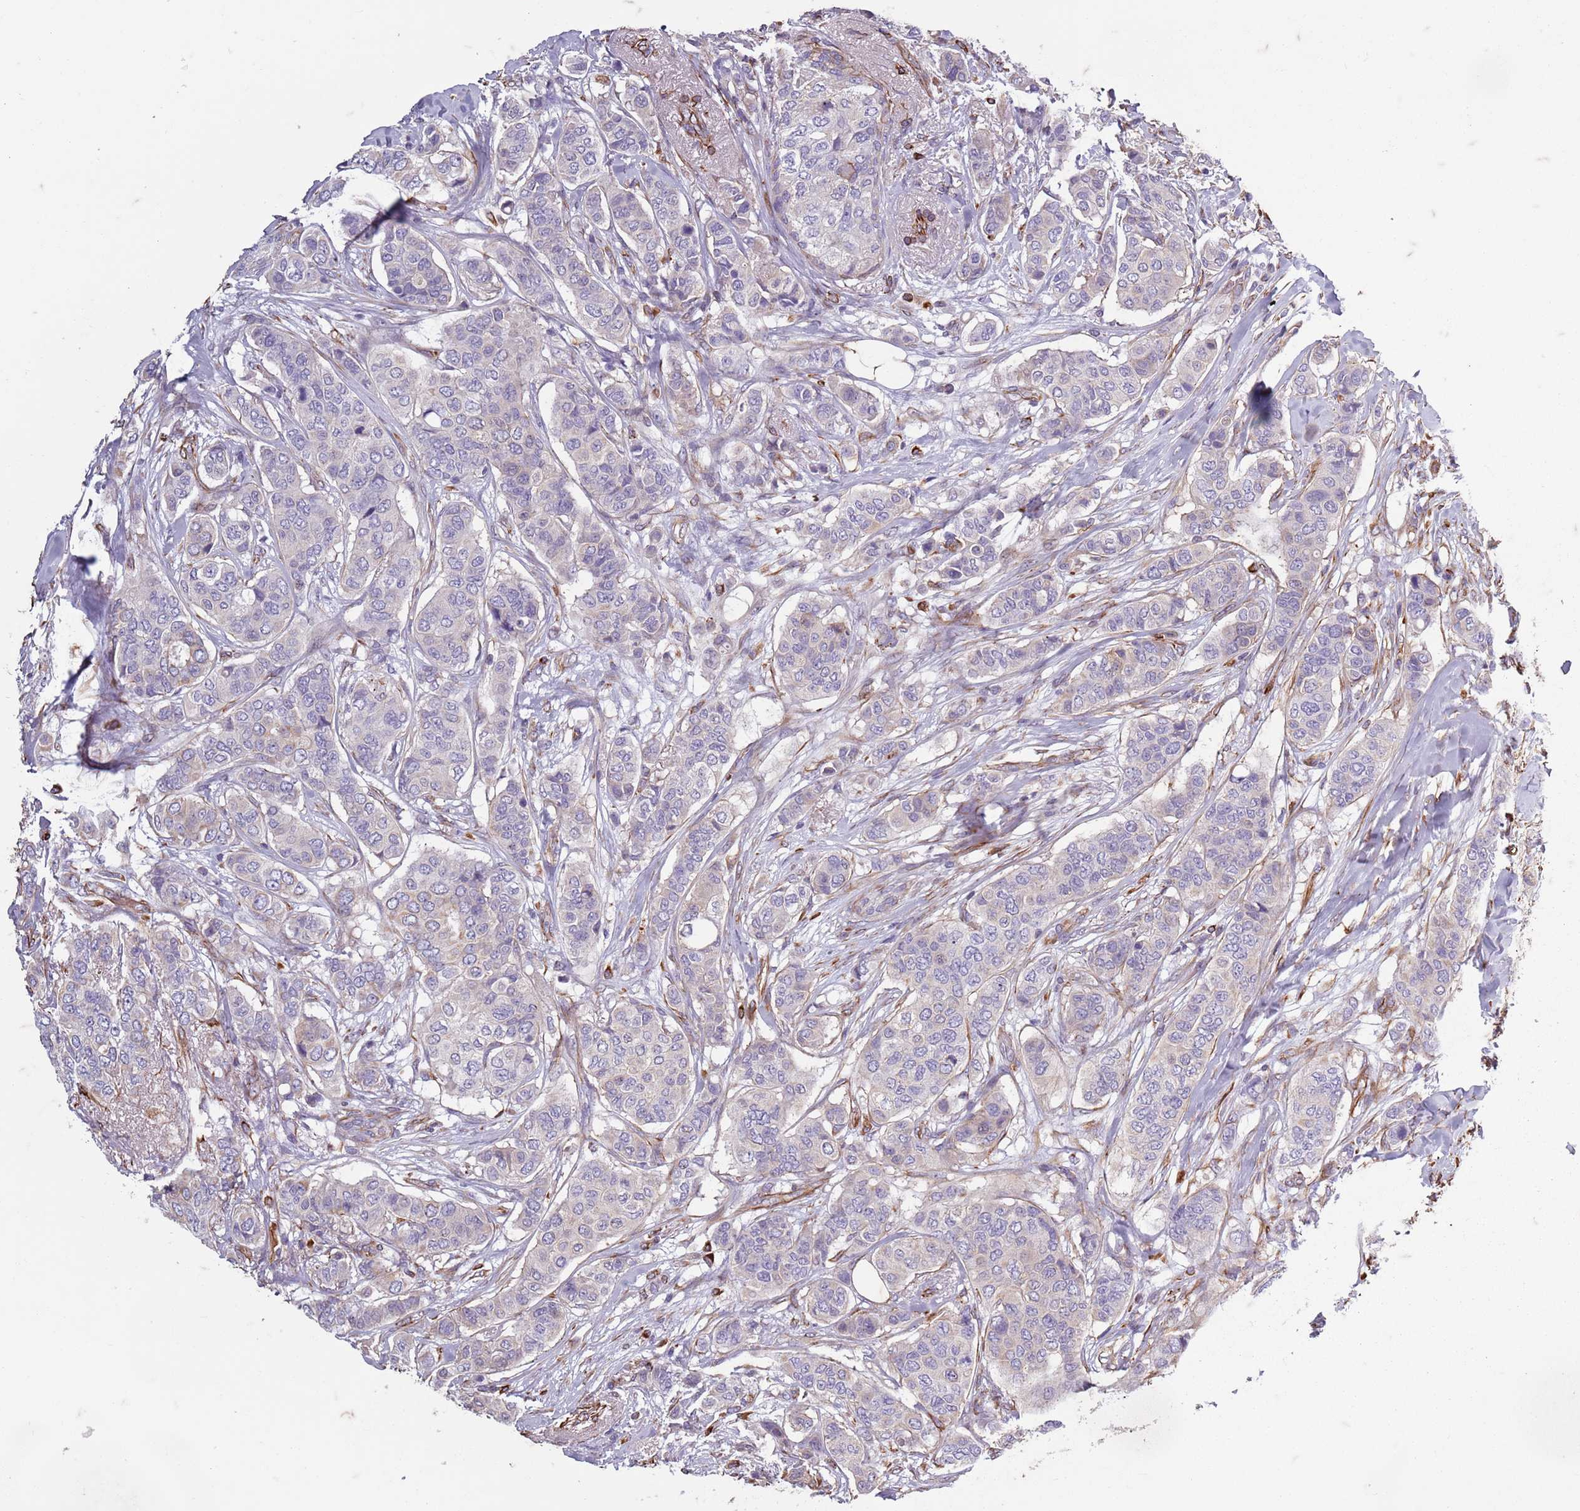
{"staining": {"intensity": "negative", "quantity": "none", "location": "none"}, "tissue": "breast cancer", "cell_type": "Tumor cells", "image_type": "cancer", "snomed": [{"axis": "morphology", "description": "Lobular carcinoma"}, {"axis": "topography", "description": "Breast"}], "caption": "Photomicrograph shows no significant protein positivity in tumor cells of breast cancer.", "gene": "TAS2R38", "patient": {"sex": "female", "age": 51}}